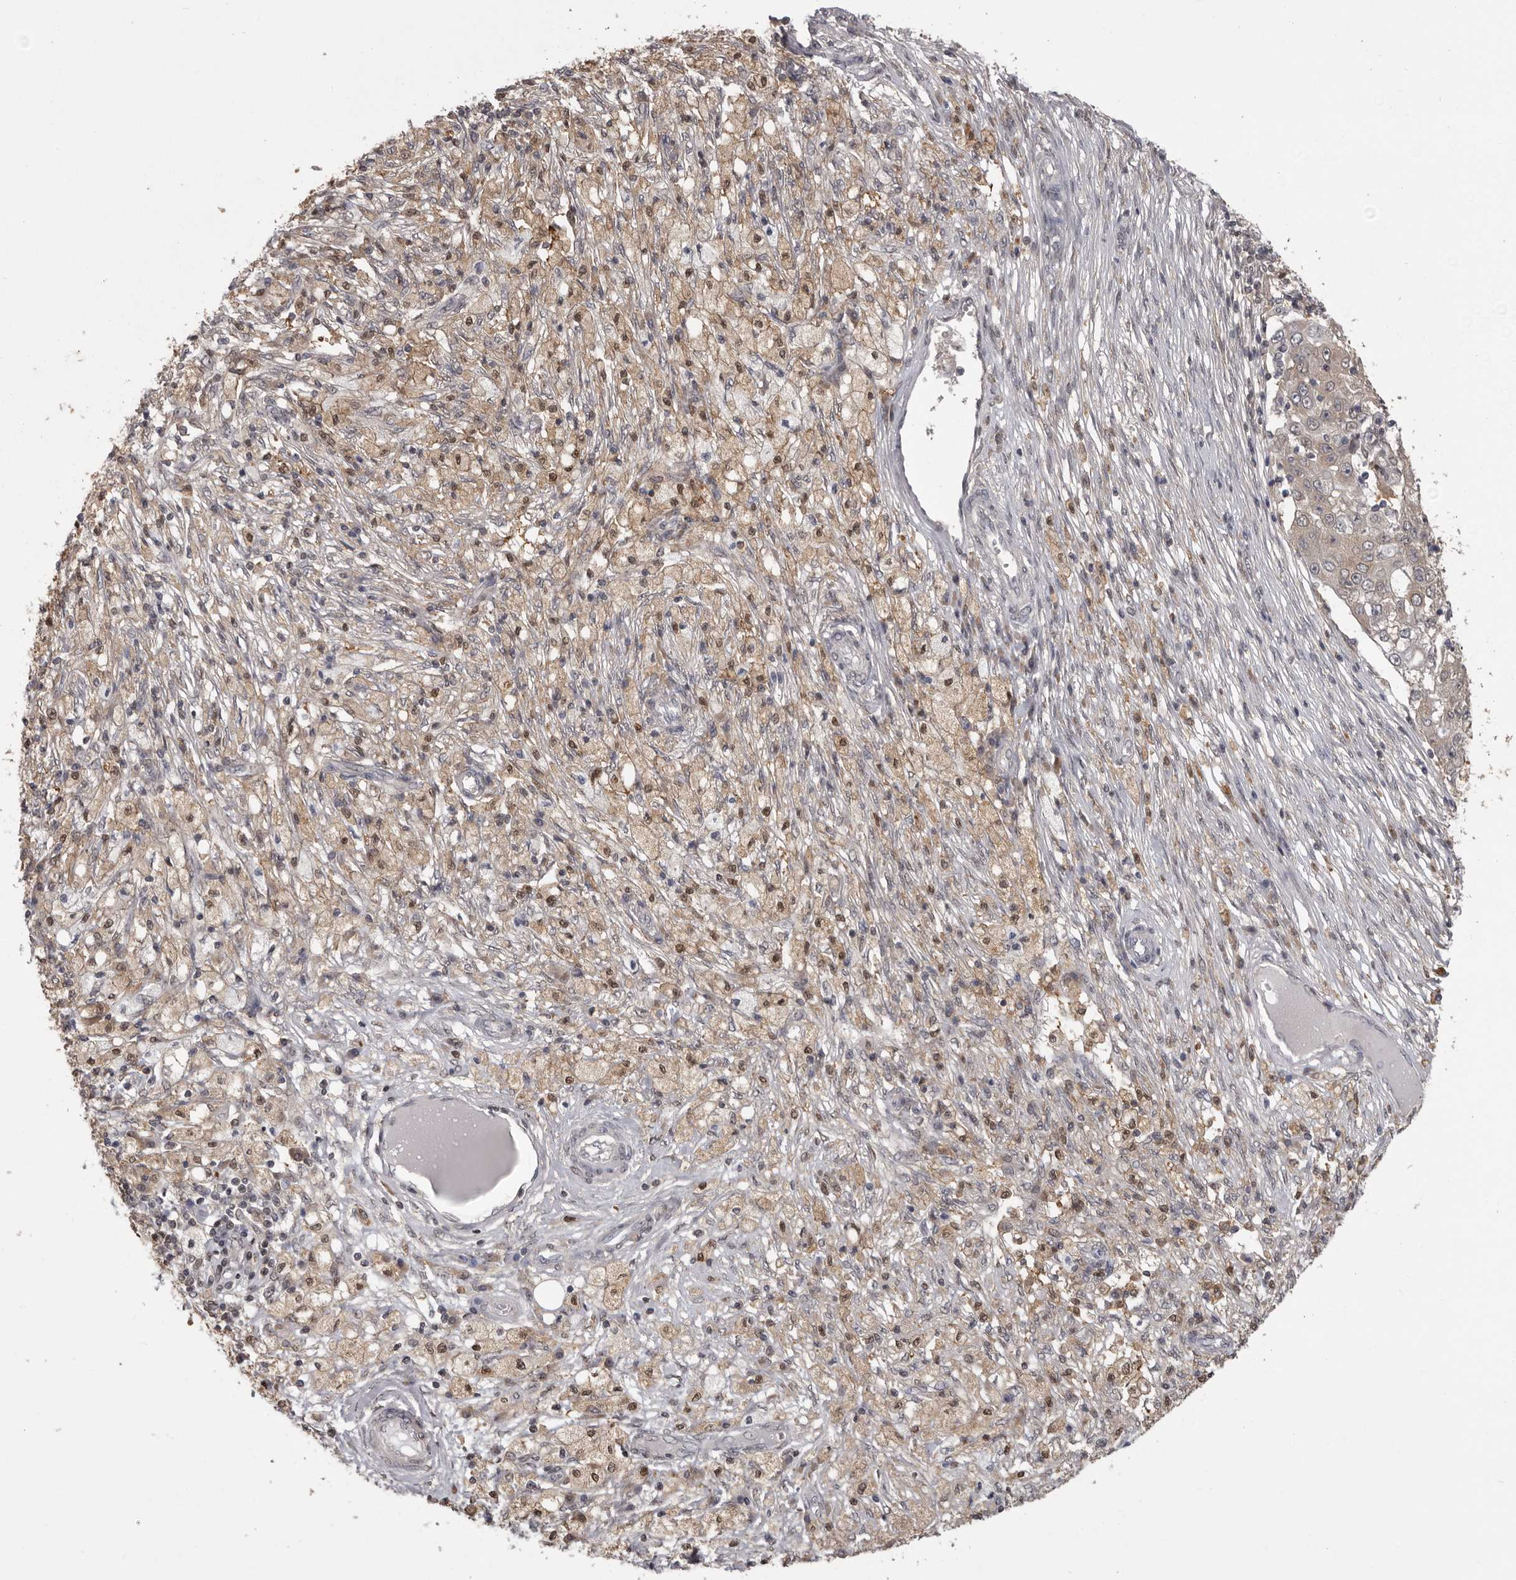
{"staining": {"intensity": "weak", "quantity": "25%-75%", "location": "cytoplasmic/membranous"}, "tissue": "ovarian cancer", "cell_type": "Tumor cells", "image_type": "cancer", "snomed": [{"axis": "morphology", "description": "Carcinoma, endometroid"}, {"axis": "topography", "description": "Ovary"}], "caption": "Immunohistochemistry staining of ovarian endometroid carcinoma, which exhibits low levels of weak cytoplasmic/membranous expression in about 25%-75% of tumor cells indicating weak cytoplasmic/membranous protein positivity. The staining was performed using DAB (brown) for protein detection and nuclei were counterstained in hematoxylin (blue).", "gene": "MDH1", "patient": {"sex": "female", "age": 42}}